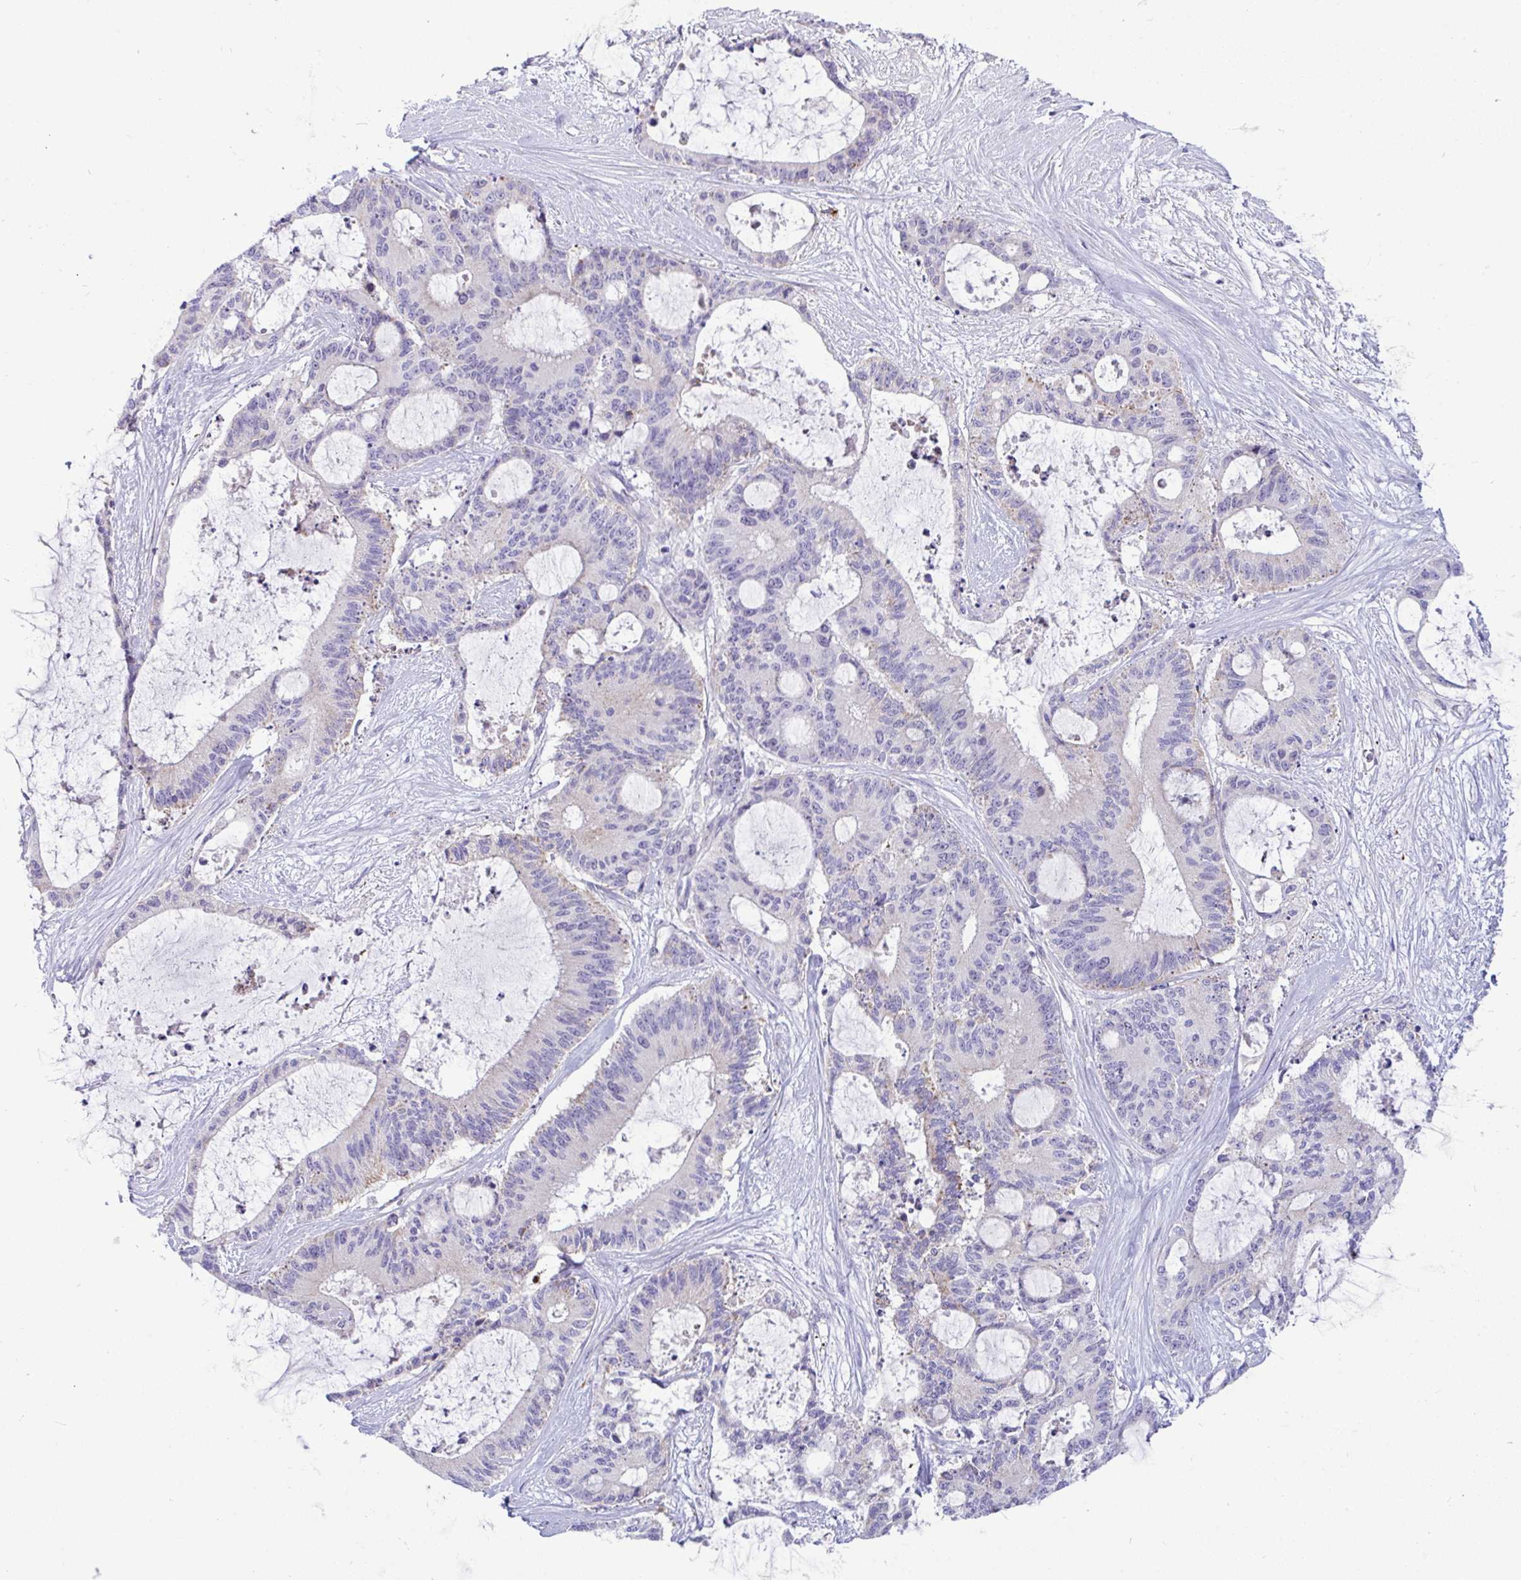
{"staining": {"intensity": "negative", "quantity": "none", "location": "none"}, "tissue": "liver cancer", "cell_type": "Tumor cells", "image_type": "cancer", "snomed": [{"axis": "morphology", "description": "Normal tissue, NOS"}, {"axis": "morphology", "description": "Cholangiocarcinoma"}, {"axis": "topography", "description": "Liver"}, {"axis": "topography", "description": "Peripheral nerve tissue"}], "caption": "A micrograph of human cholangiocarcinoma (liver) is negative for staining in tumor cells.", "gene": "DTX3", "patient": {"sex": "female", "age": 73}}